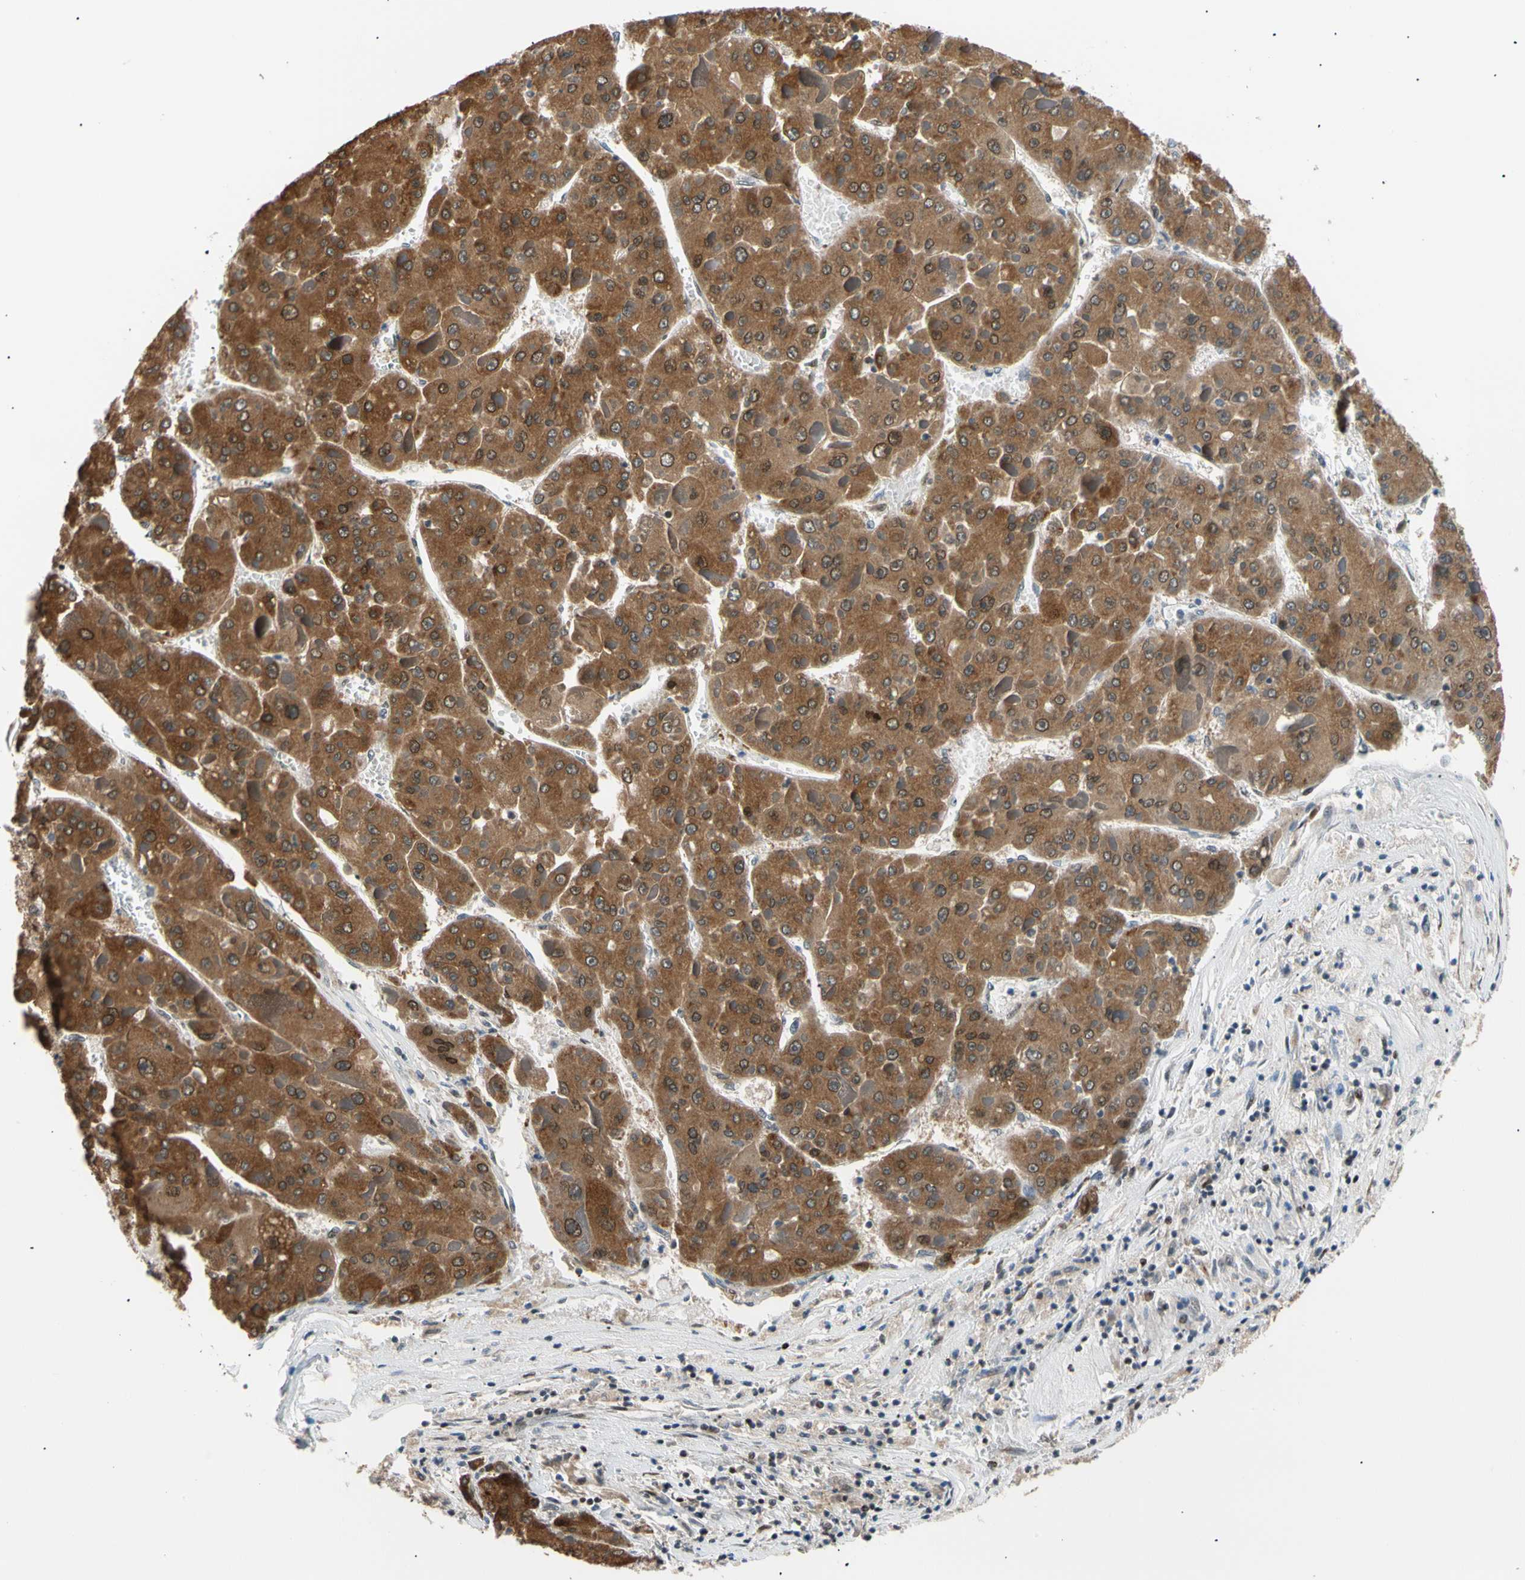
{"staining": {"intensity": "strong", "quantity": ">75%", "location": "cytoplasmic/membranous"}, "tissue": "liver cancer", "cell_type": "Tumor cells", "image_type": "cancer", "snomed": [{"axis": "morphology", "description": "Carcinoma, Hepatocellular, NOS"}, {"axis": "topography", "description": "Liver"}], "caption": "Protein staining of hepatocellular carcinoma (liver) tissue demonstrates strong cytoplasmic/membranous expression in approximately >75% of tumor cells. Ihc stains the protein of interest in brown and the nuclei are stained blue.", "gene": "E2F1", "patient": {"sex": "female", "age": 73}}